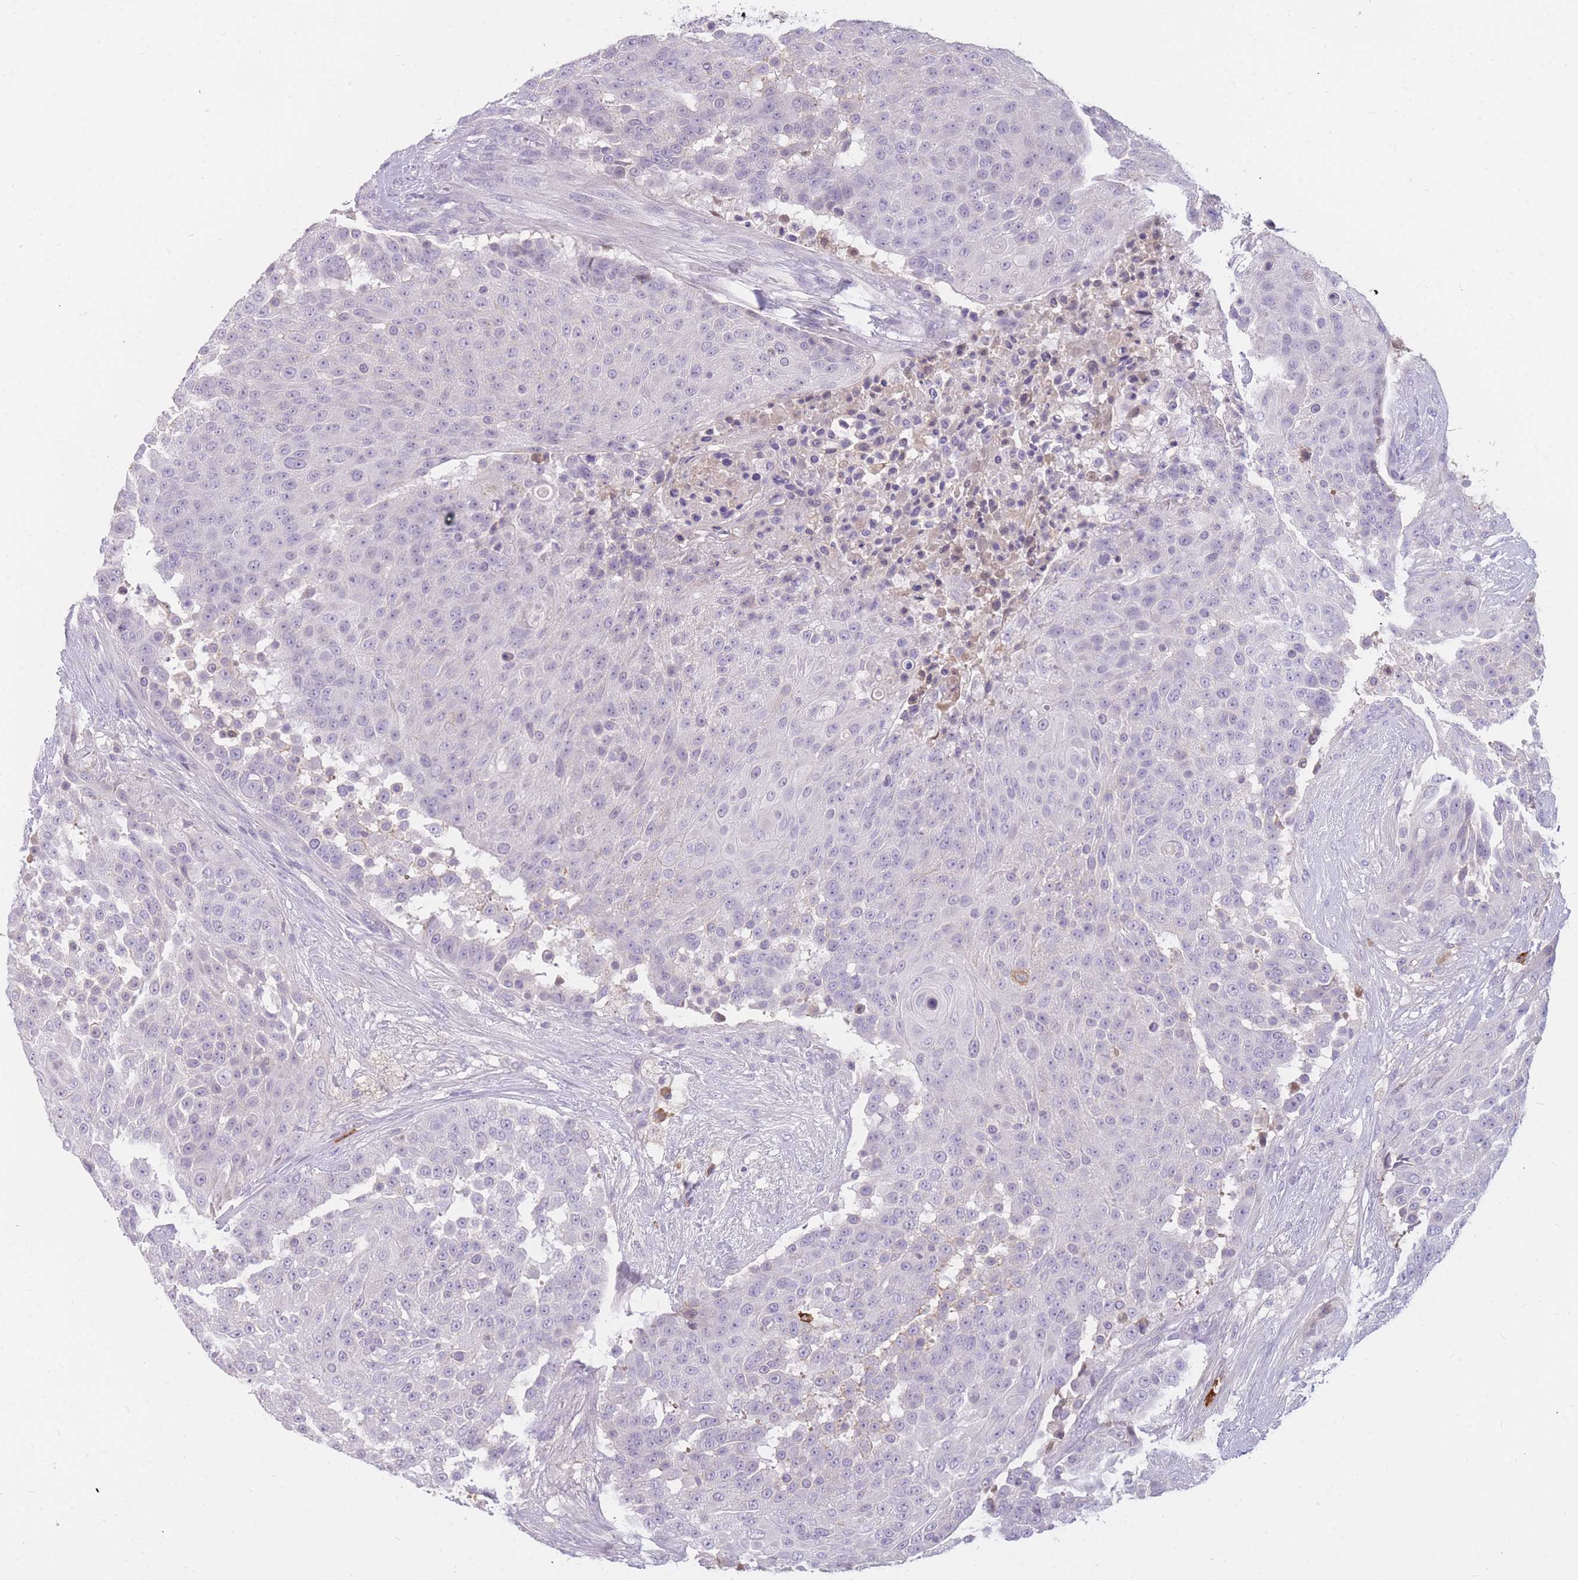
{"staining": {"intensity": "negative", "quantity": "none", "location": "none"}, "tissue": "urothelial cancer", "cell_type": "Tumor cells", "image_type": "cancer", "snomed": [{"axis": "morphology", "description": "Urothelial carcinoma, High grade"}, {"axis": "topography", "description": "Urinary bladder"}], "caption": "This is an IHC photomicrograph of urothelial cancer. There is no positivity in tumor cells.", "gene": "TPSD1", "patient": {"sex": "female", "age": 63}}